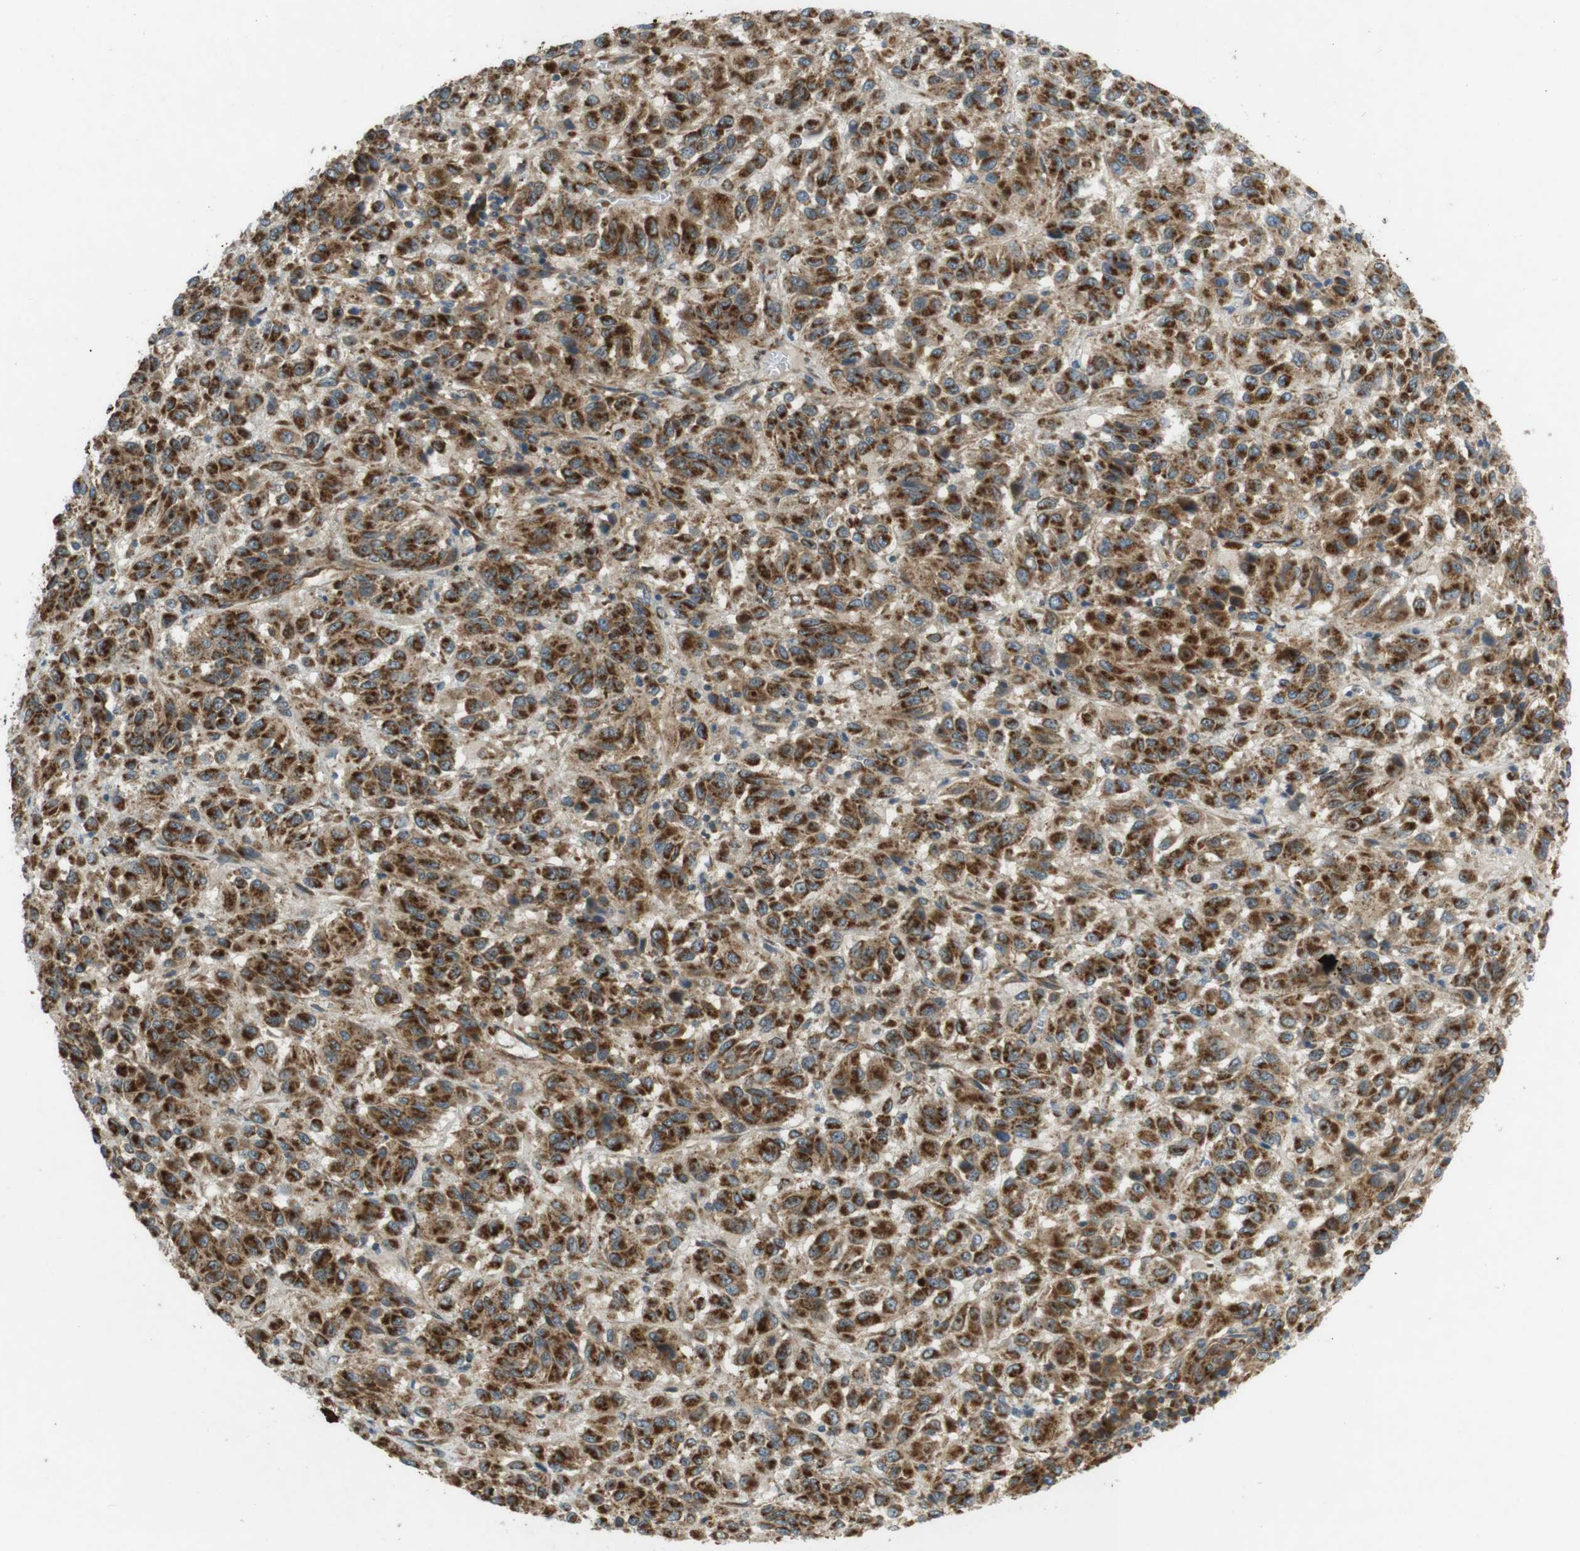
{"staining": {"intensity": "moderate", "quantity": ">75%", "location": "cytoplasmic/membranous"}, "tissue": "melanoma", "cell_type": "Tumor cells", "image_type": "cancer", "snomed": [{"axis": "morphology", "description": "Malignant melanoma, Metastatic site"}, {"axis": "topography", "description": "Lung"}], "caption": "This photomicrograph exhibits IHC staining of malignant melanoma (metastatic site), with medium moderate cytoplasmic/membranous positivity in approximately >75% of tumor cells.", "gene": "SLC41A1", "patient": {"sex": "male", "age": 64}}